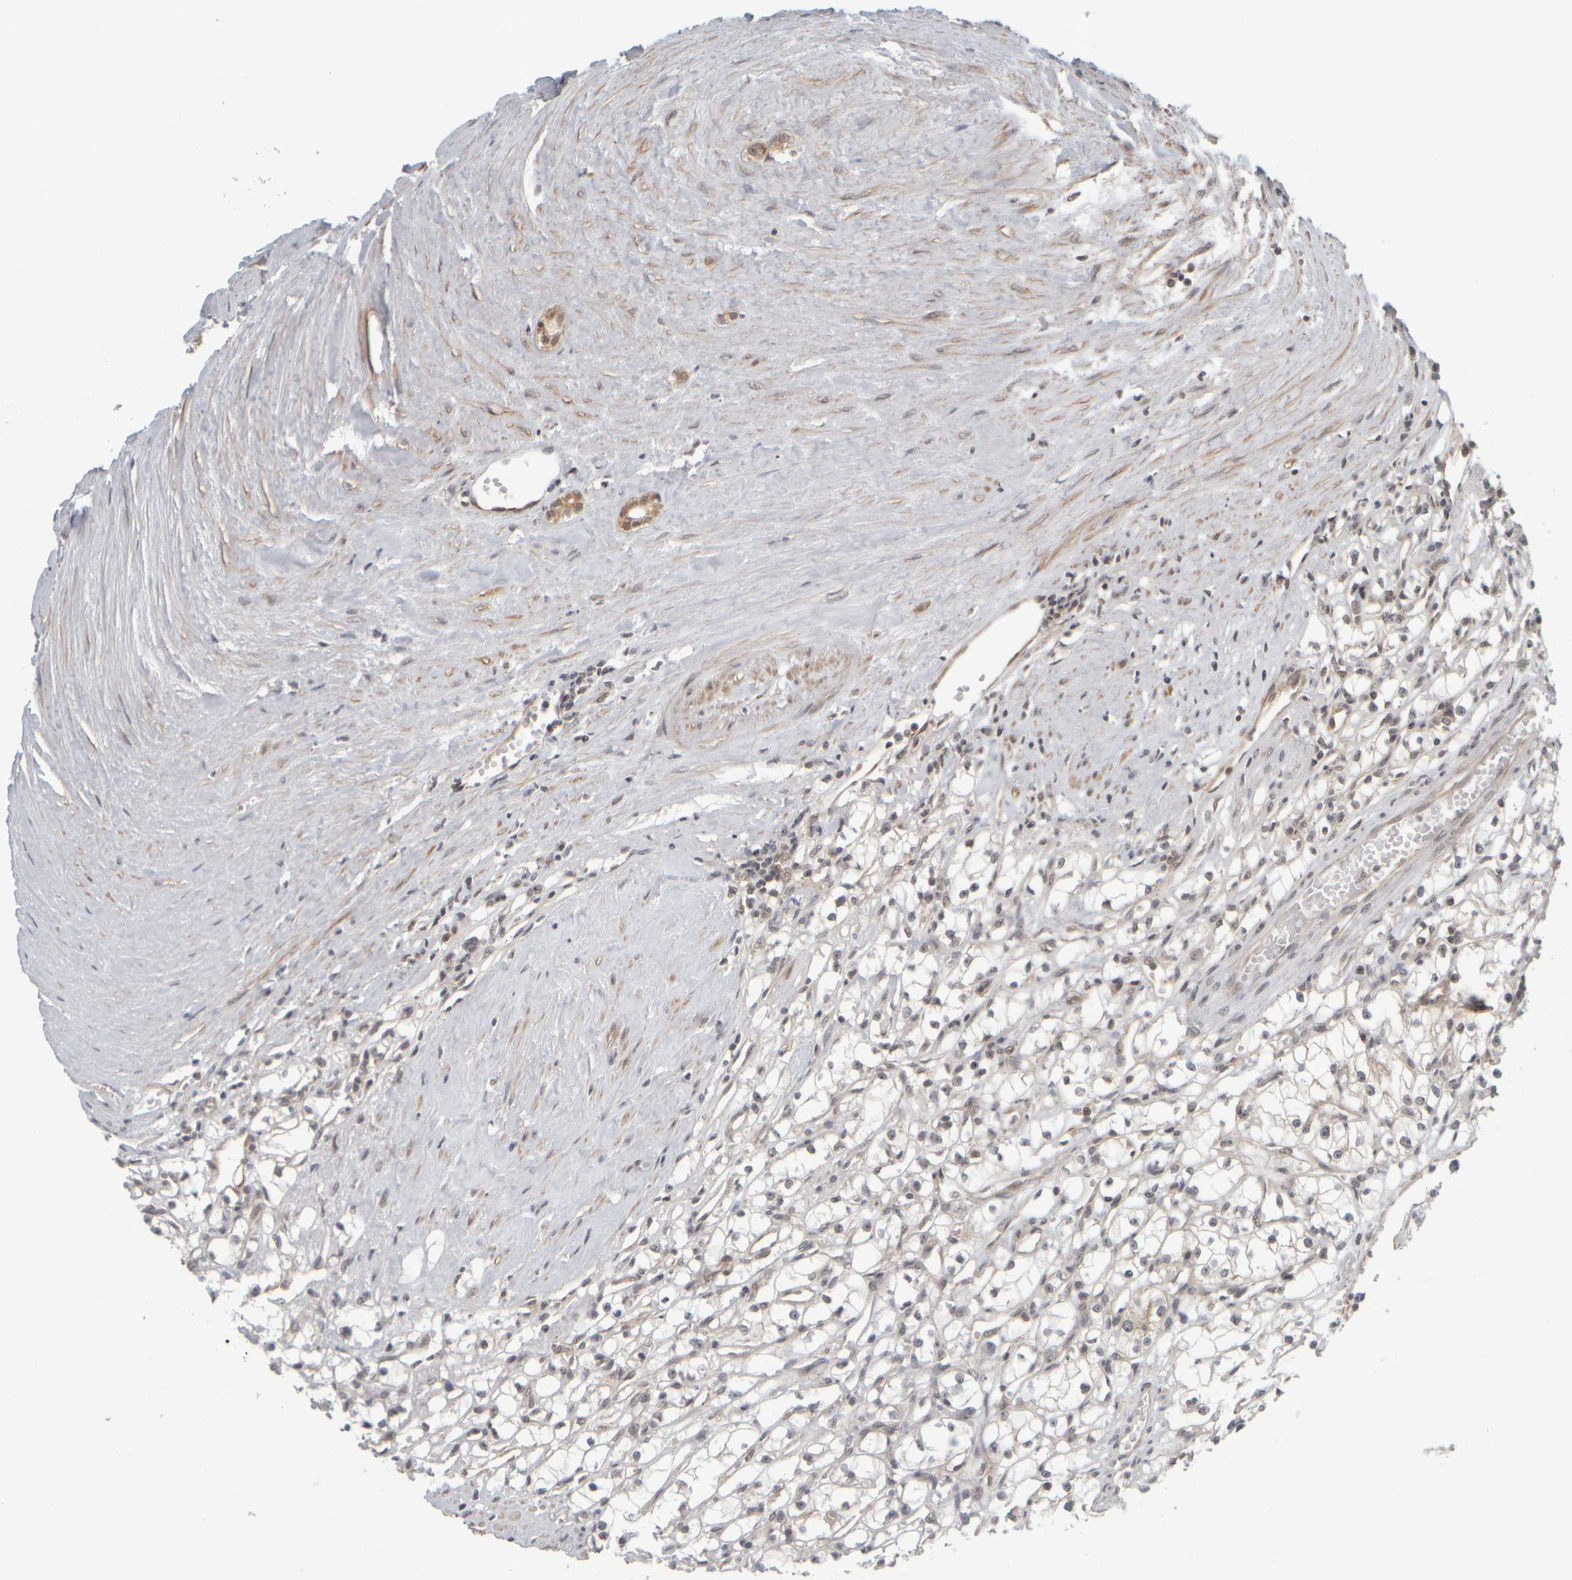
{"staining": {"intensity": "negative", "quantity": "none", "location": "none"}, "tissue": "renal cancer", "cell_type": "Tumor cells", "image_type": "cancer", "snomed": [{"axis": "morphology", "description": "Adenocarcinoma, NOS"}, {"axis": "topography", "description": "Kidney"}], "caption": "High power microscopy micrograph of an immunohistochemistry (IHC) histopathology image of renal cancer (adenocarcinoma), revealing no significant staining in tumor cells.", "gene": "SYNRG", "patient": {"sex": "male", "age": 56}}